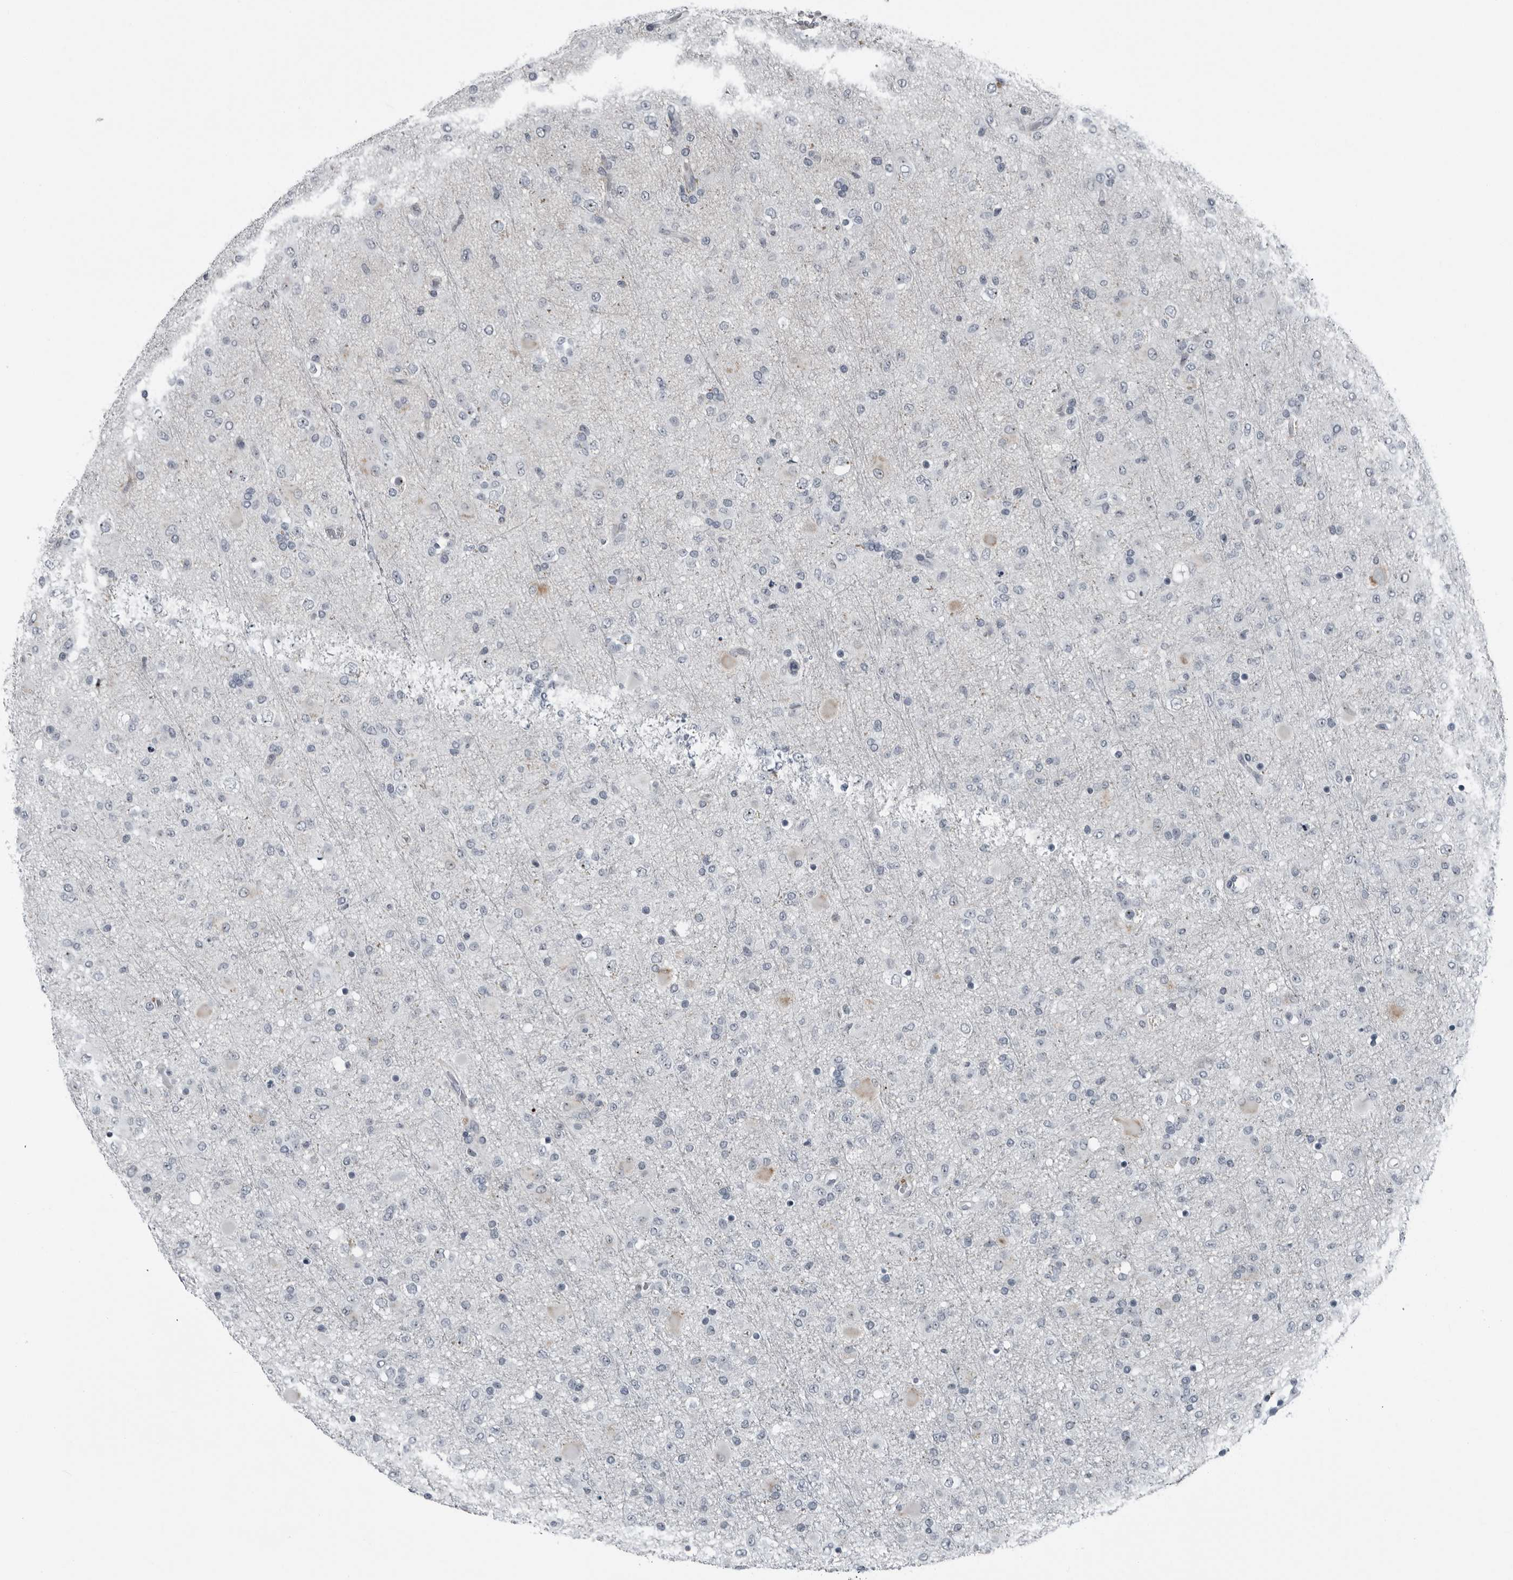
{"staining": {"intensity": "negative", "quantity": "none", "location": "none"}, "tissue": "glioma", "cell_type": "Tumor cells", "image_type": "cancer", "snomed": [{"axis": "morphology", "description": "Glioma, malignant, Low grade"}, {"axis": "topography", "description": "Brain"}], "caption": "Tumor cells are negative for brown protein staining in glioma.", "gene": "PDCD11", "patient": {"sex": "male", "age": 65}}